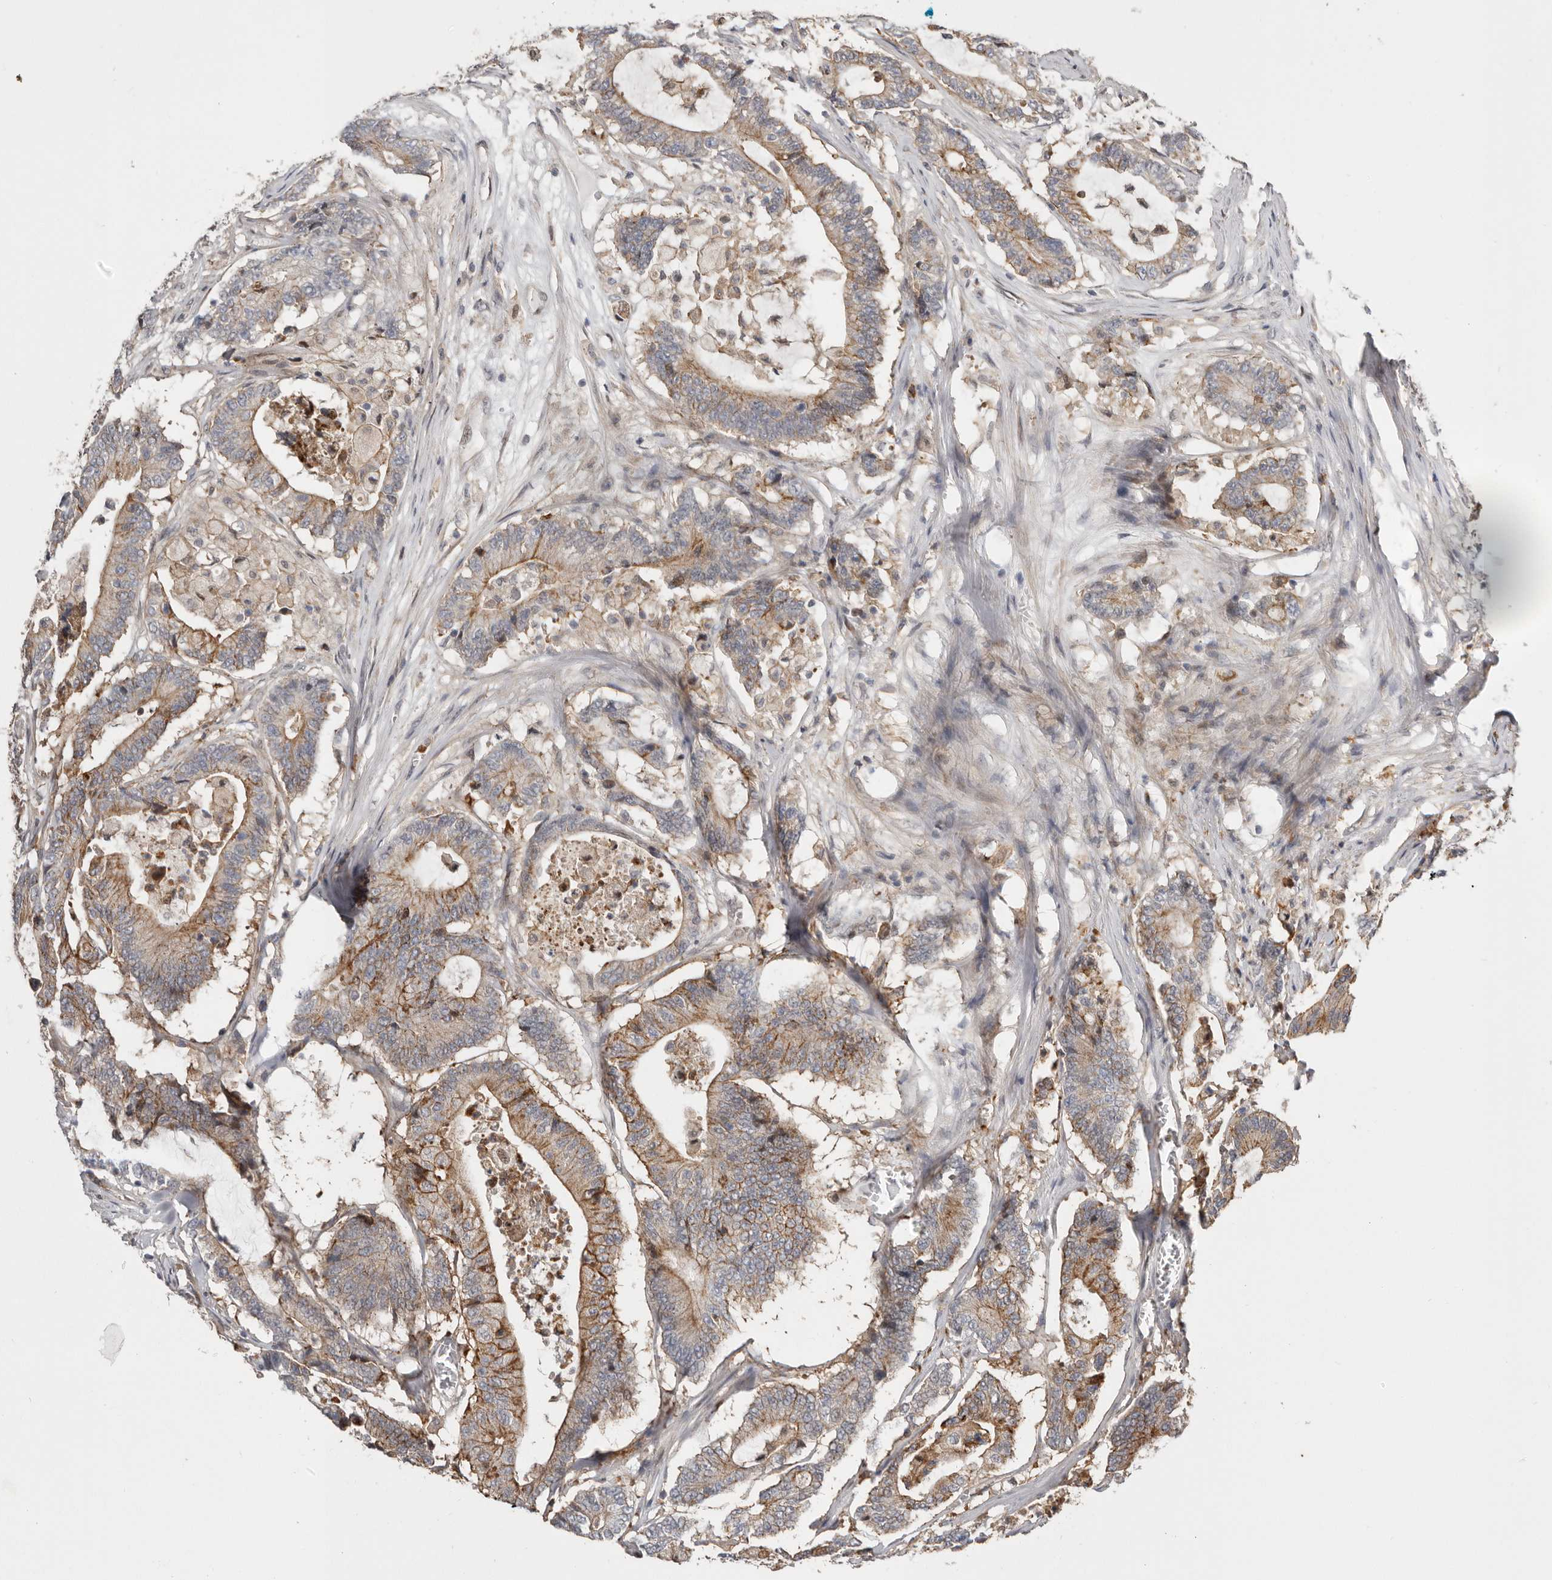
{"staining": {"intensity": "moderate", "quantity": "25%-75%", "location": "cytoplasmic/membranous"}, "tissue": "colorectal cancer", "cell_type": "Tumor cells", "image_type": "cancer", "snomed": [{"axis": "morphology", "description": "Adenocarcinoma, NOS"}, {"axis": "topography", "description": "Colon"}], "caption": "DAB (3,3'-diaminobenzidine) immunohistochemical staining of colorectal cancer (adenocarcinoma) demonstrates moderate cytoplasmic/membranous protein staining in about 25%-75% of tumor cells.", "gene": "MSRB2", "patient": {"sex": "female", "age": 84}}